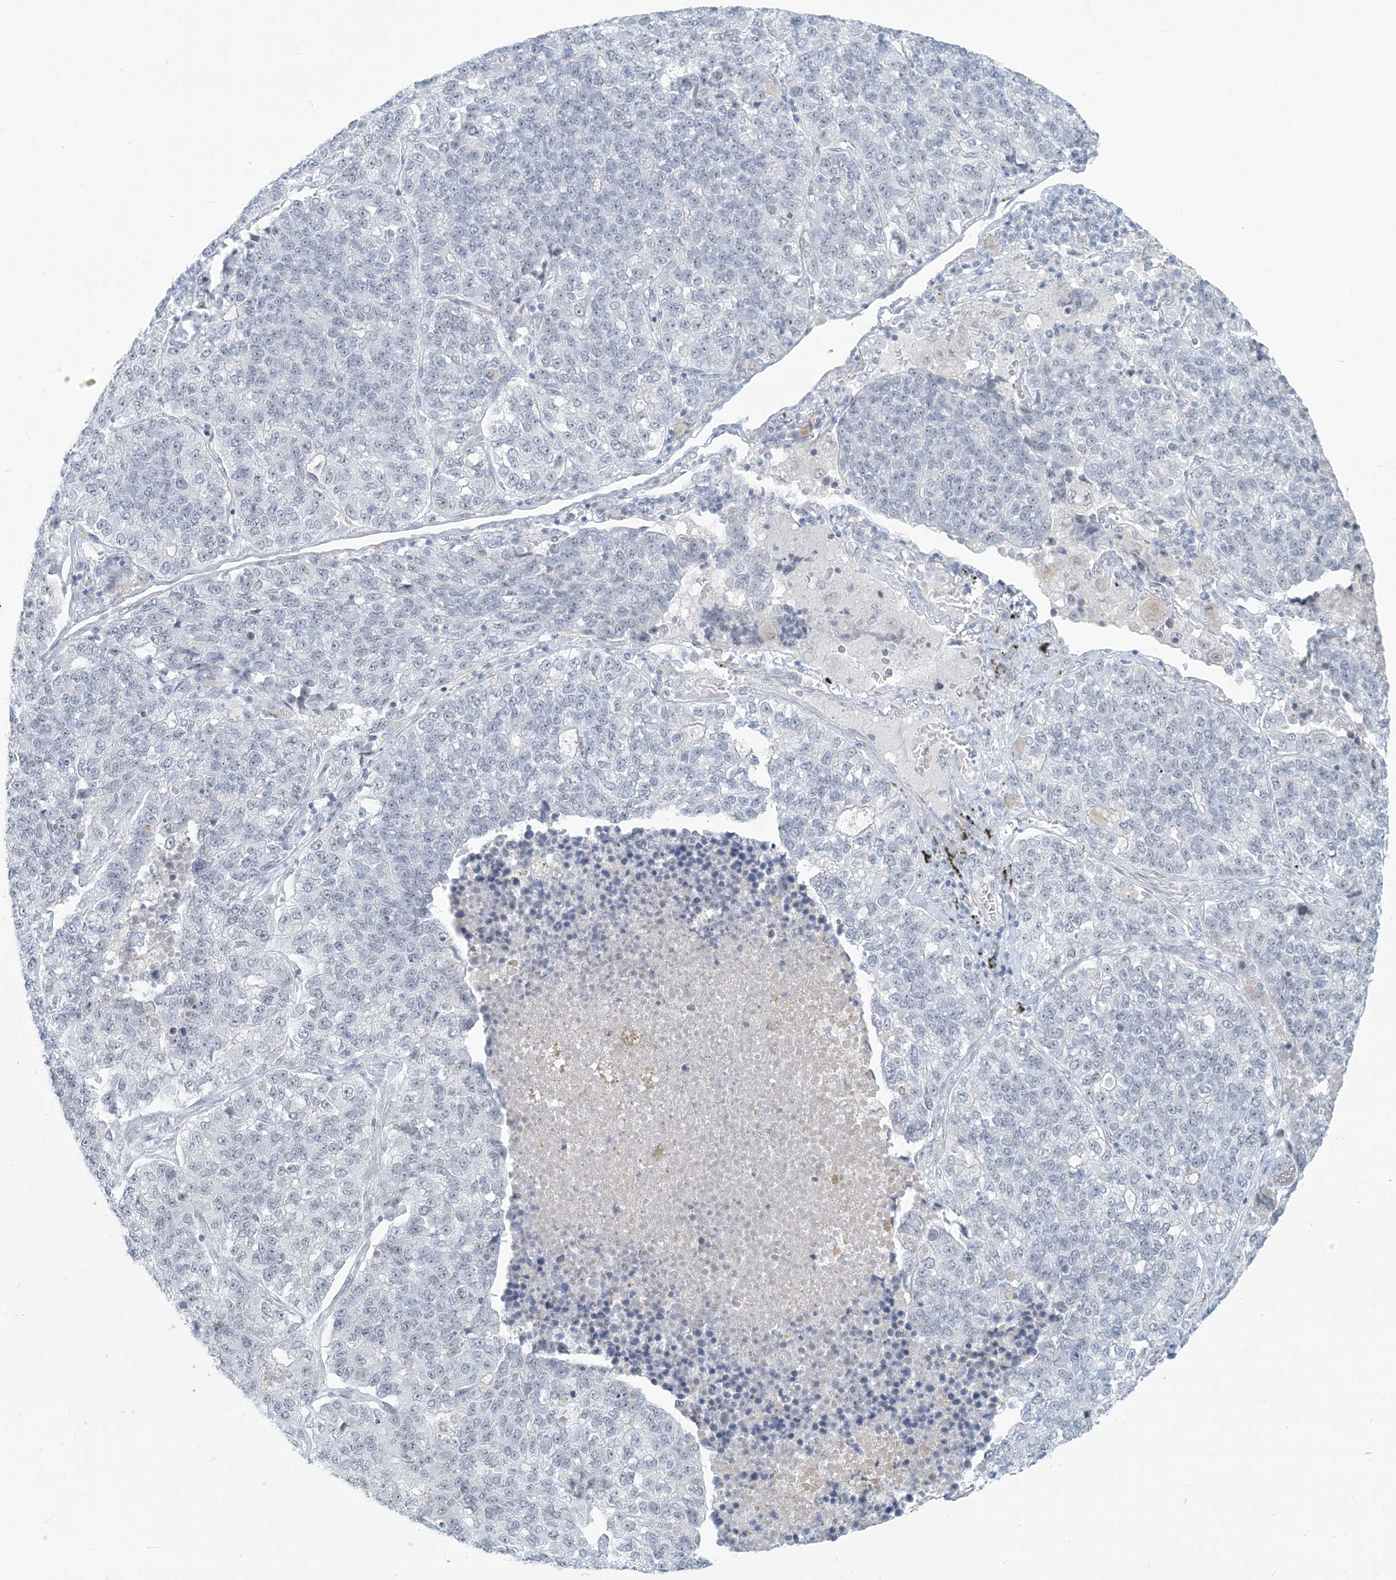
{"staining": {"intensity": "negative", "quantity": "none", "location": "none"}, "tissue": "lung cancer", "cell_type": "Tumor cells", "image_type": "cancer", "snomed": [{"axis": "morphology", "description": "Adenocarcinoma, NOS"}, {"axis": "topography", "description": "Lung"}], "caption": "Immunohistochemistry photomicrograph of adenocarcinoma (lung) stained for a protein (brown), which demonstrates no staining in tumor cells. Brightfield microscopy of IHC stained with DAB (brown) and hematoxylin (blue), captured at high magnification.", "gene": "SCML1", "patient": {"sex": "male", "age": 49}}